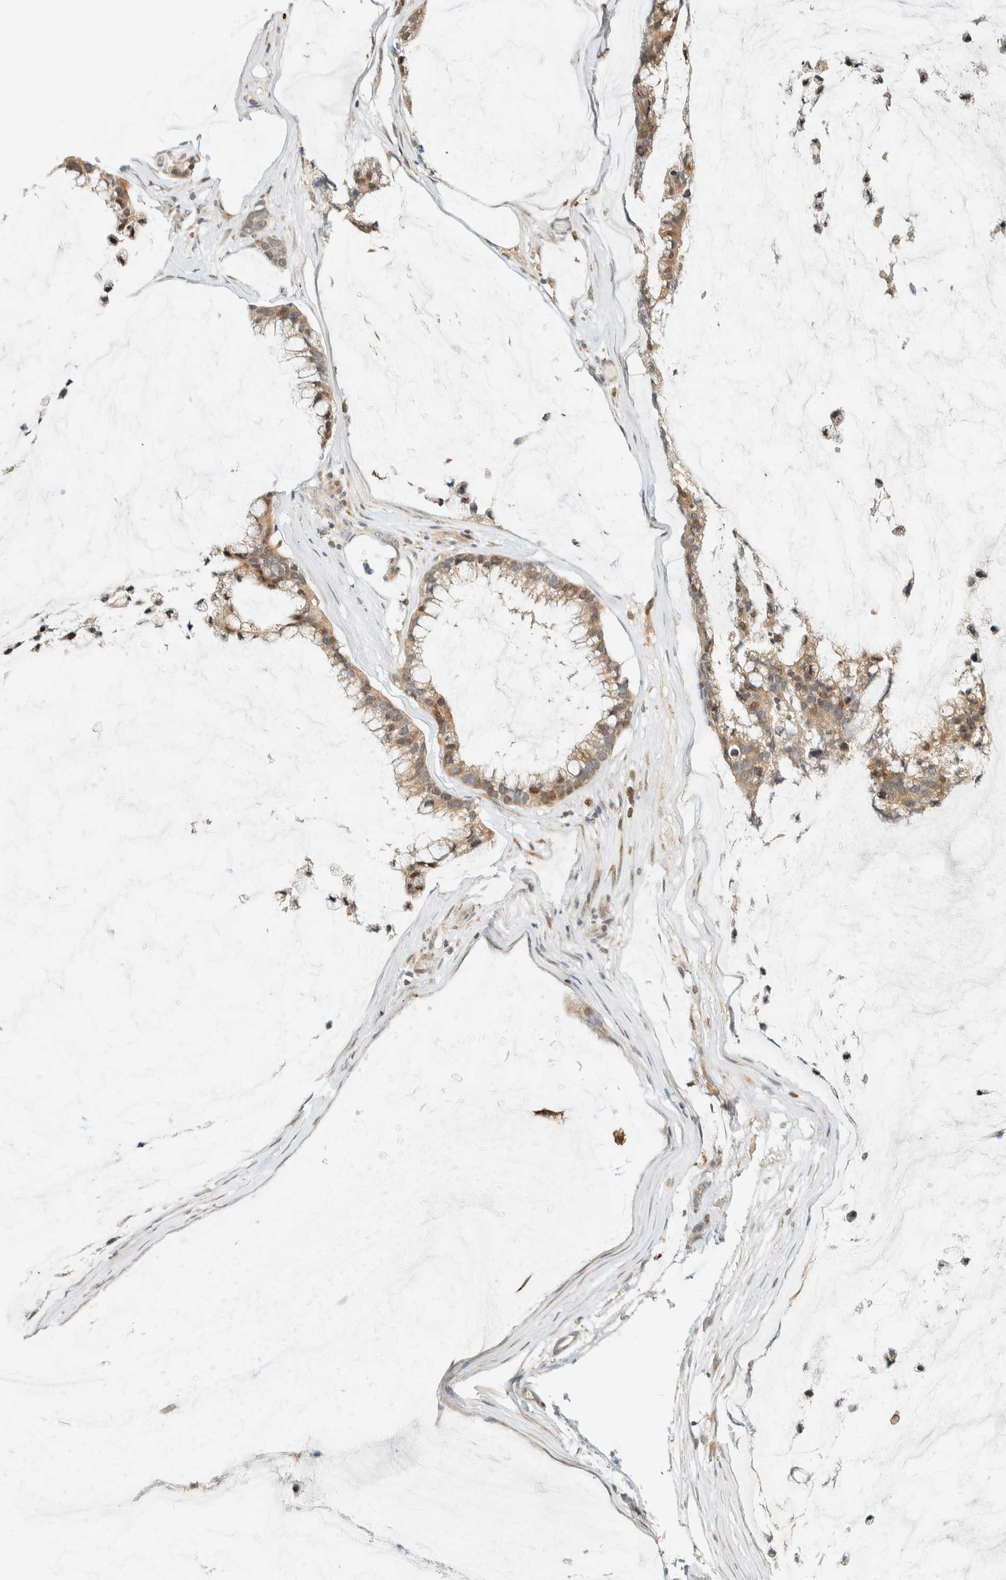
{"staining": {"intensity": "moderate", "quantity": ">75%", "location": "cytoplasmic/membranous"}, "tissue": "ovarian cancer", "cell_type": "Tumor cells", "image_type": "cancer", "snomed": [{"axis": "morphology", "description": "Cystadenocarcinoma, mucinous, NOS"}, {"axis": "topography", "description": "Ovary"}], "caption": "This is a photomicrograph of IHC staining of ovarian cancer, which shows moderate positivity in the cytoplasmic/membranous of tumor cells.", "gene": "CCDC171", "patient": {"sex": "female", "age": 39}}